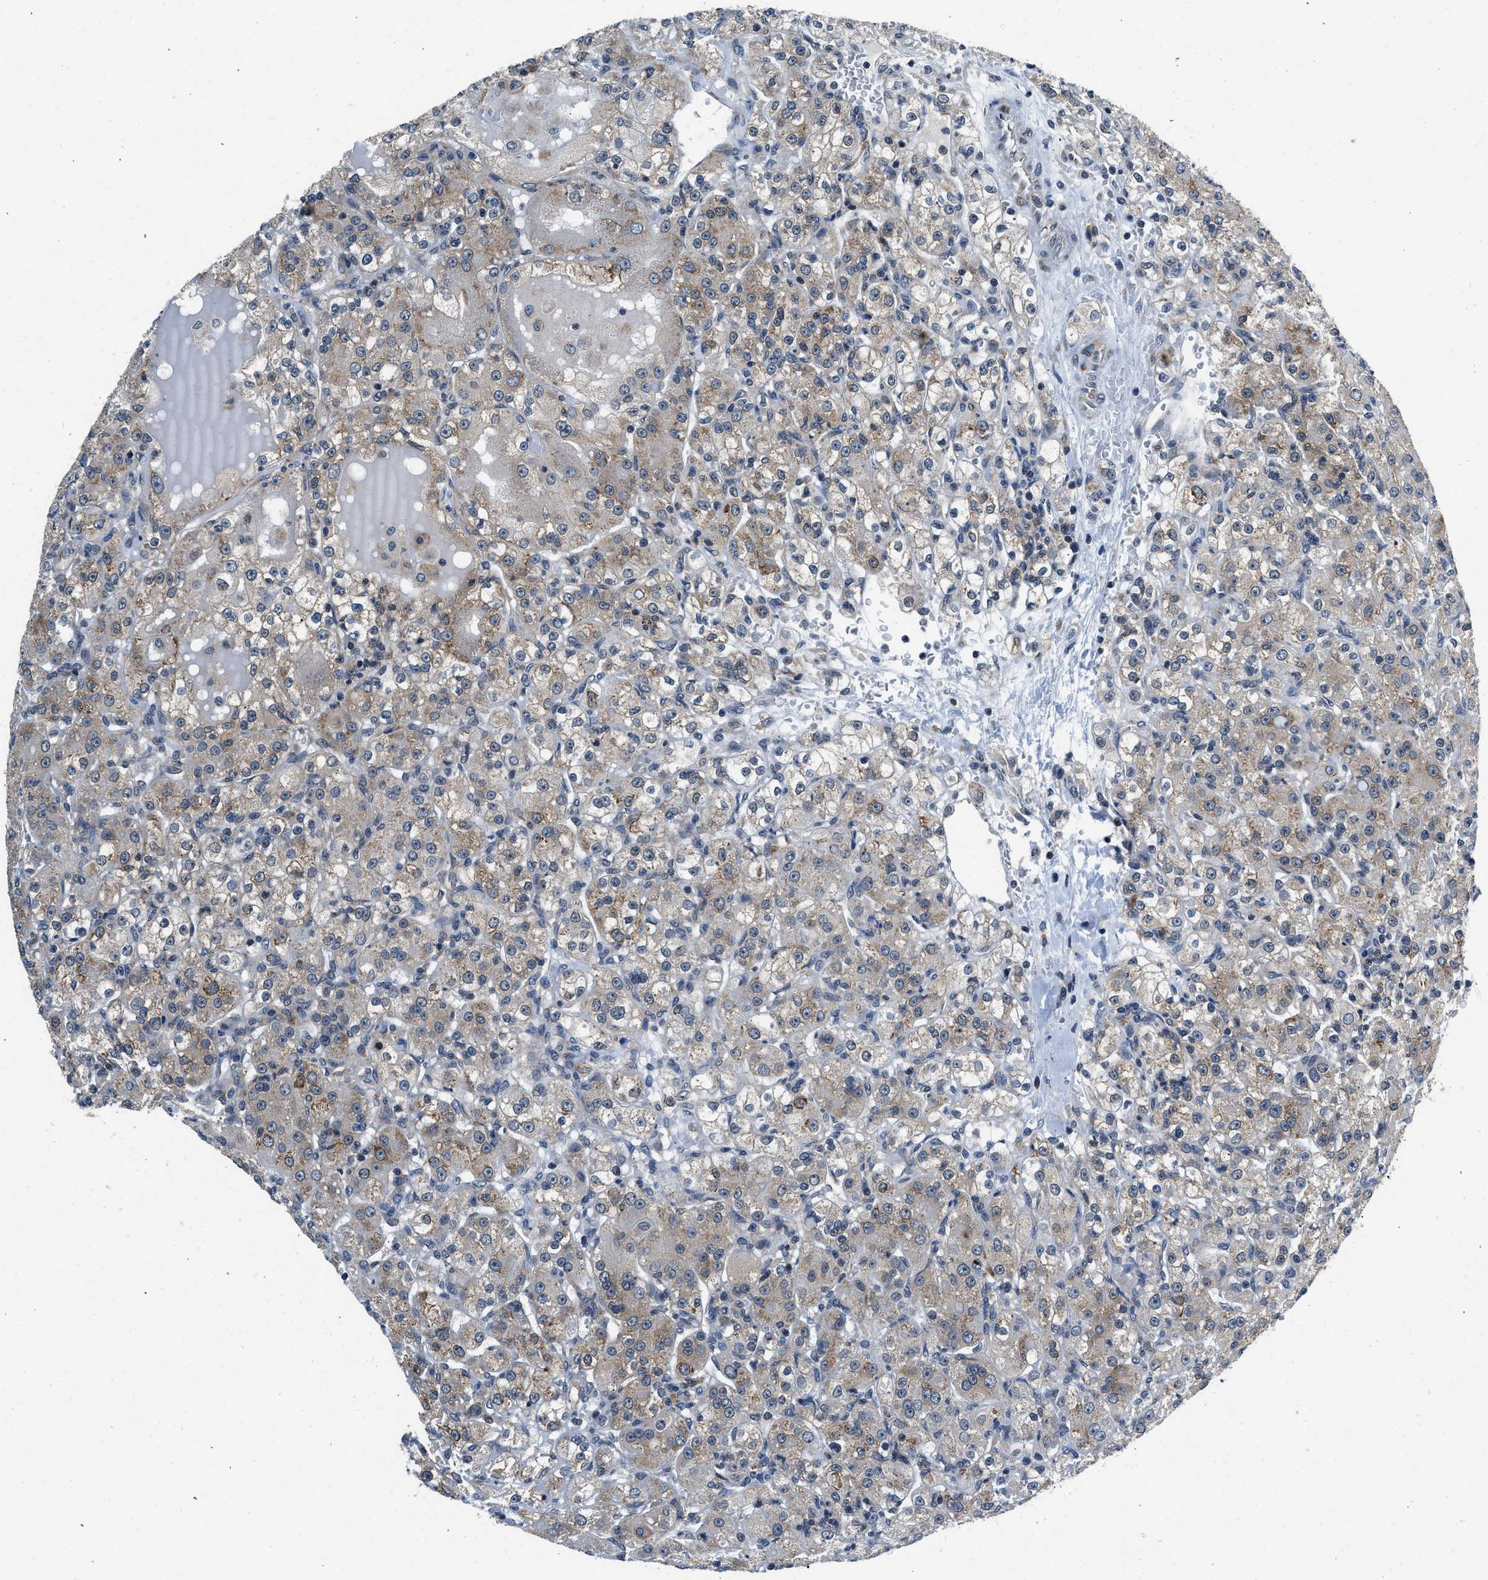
{"staining": {"intensity": "moderate", "quantity": "25%-75%", "location": "cytoplasmic/membranous"}, "tissue": "renal cancer", "cell_type": "Tumor cells", "image_type": "cancer", "snomed": [{"axis": "morphology", "description": "Normal tissue, NOS"}, {"axis": "morphology", "description": "Adenocarcinoma, NOS"}, {"axis": "topography", "description": "Kidney"}], "caption": "DAB immunohistochemical staining of renal cancer (adenocarcinoma) reveals moderate cytoplasmic/membranous protein expression in about 25%-75% of tumor cells. The protein of interest is shown in brown color, while the nuclei are stained blue.", "gene": "PA2G4", "patient": {"sex": "male", "age": 61}}